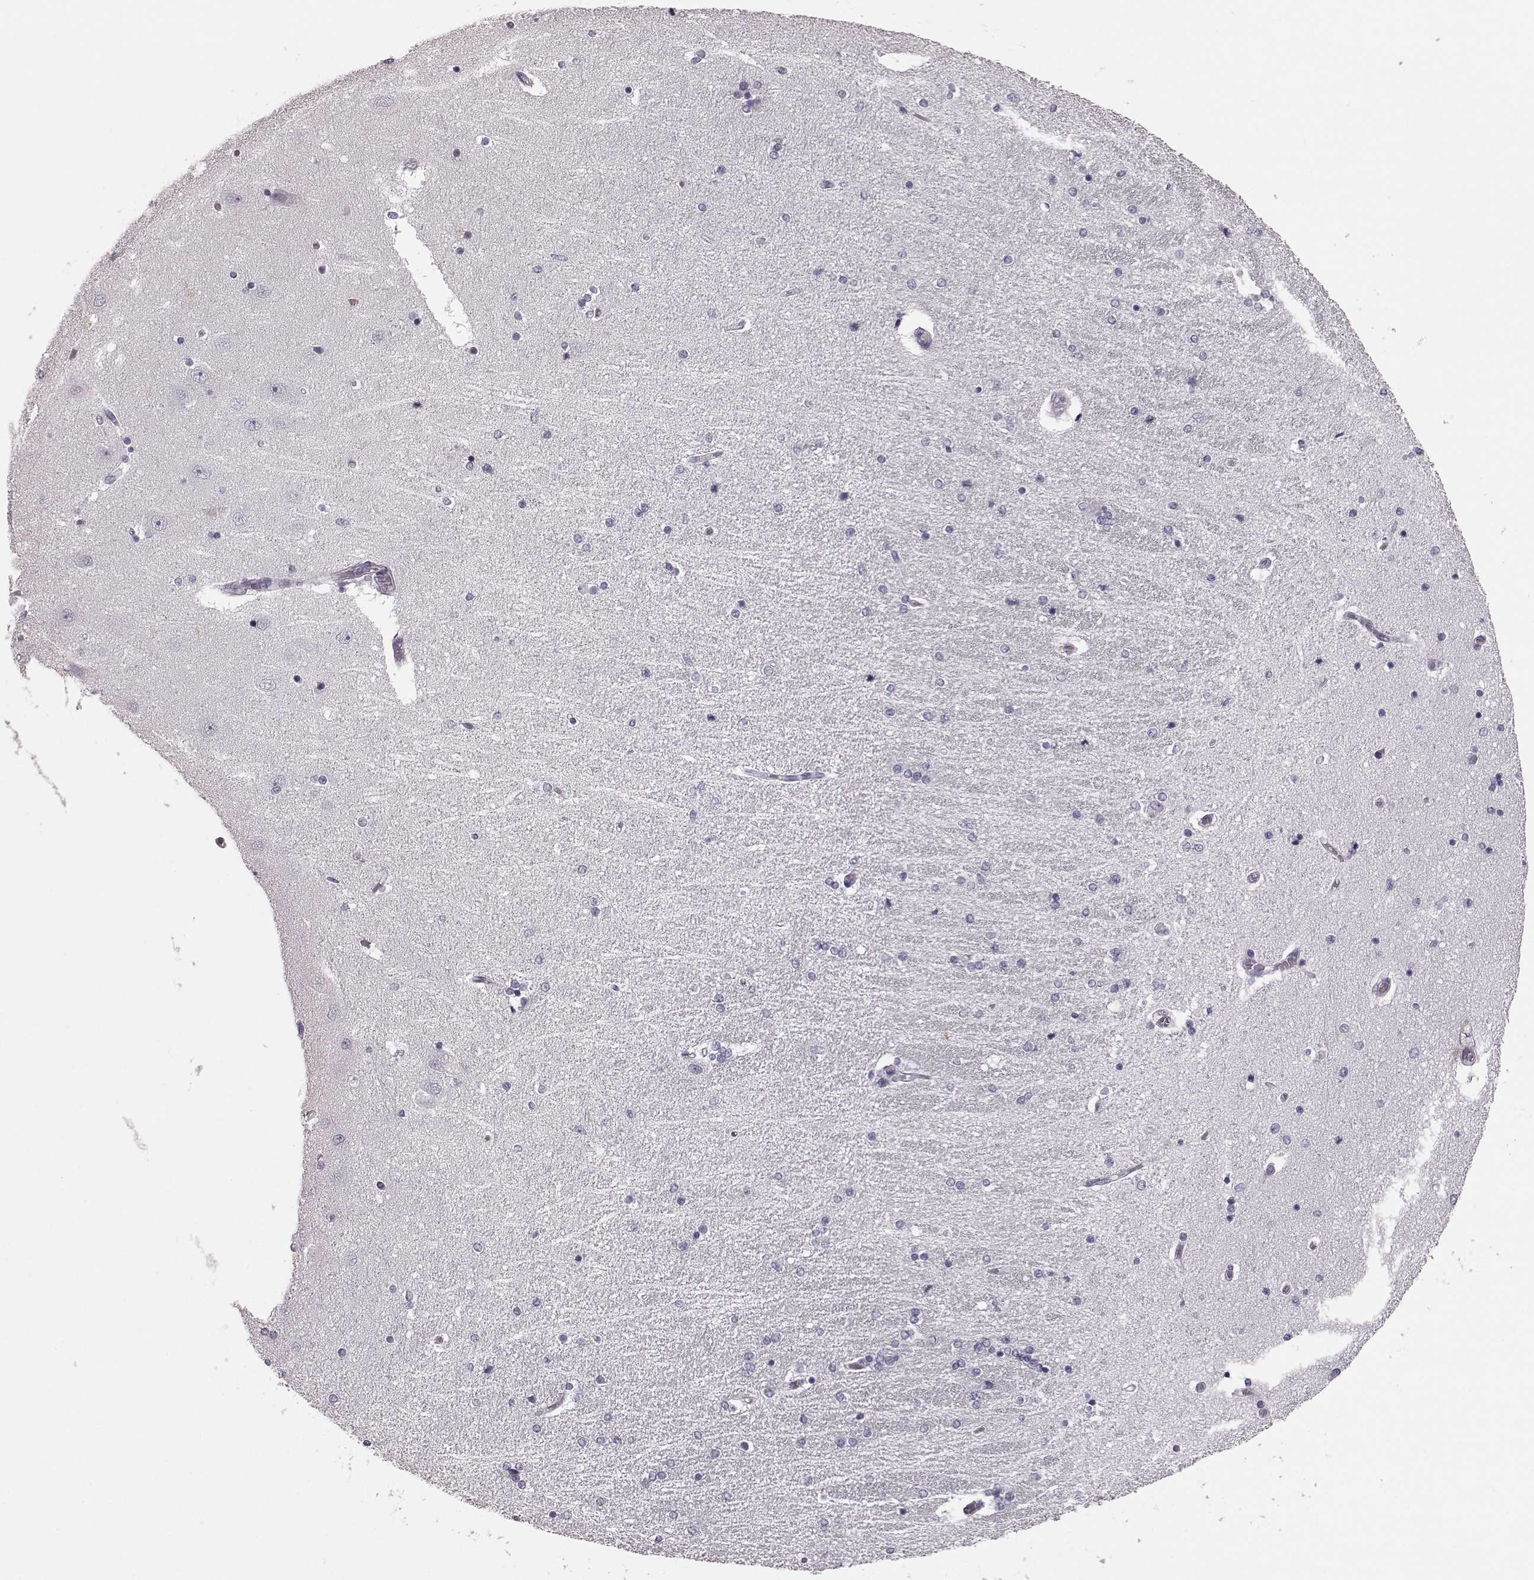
{"staining": {"intensity": "negative", "quantity": "none", "location": "none"}, "tissue": "hippocampus", "cell_type": "Glial cells", "image_type": "normal", "snomed": [{"axis": "morphology", "description": "Normal tissue, NOS"}, {"axis": "topography", "description": "Hippocampus"}], "caption": "IHC micrograph of normal hippocampus: hippocampus stained with DAB exhibits no significant protein positivity in glial cells. (Stains: DAB (3,3'-diaminobenzidine) immunohistochemistry with hematoxylin counter stain, Microscopy: brightfield microscopy at high magnification).", "gene": "CRYBA2", "patient": {"sex": "female", "age": 54}}